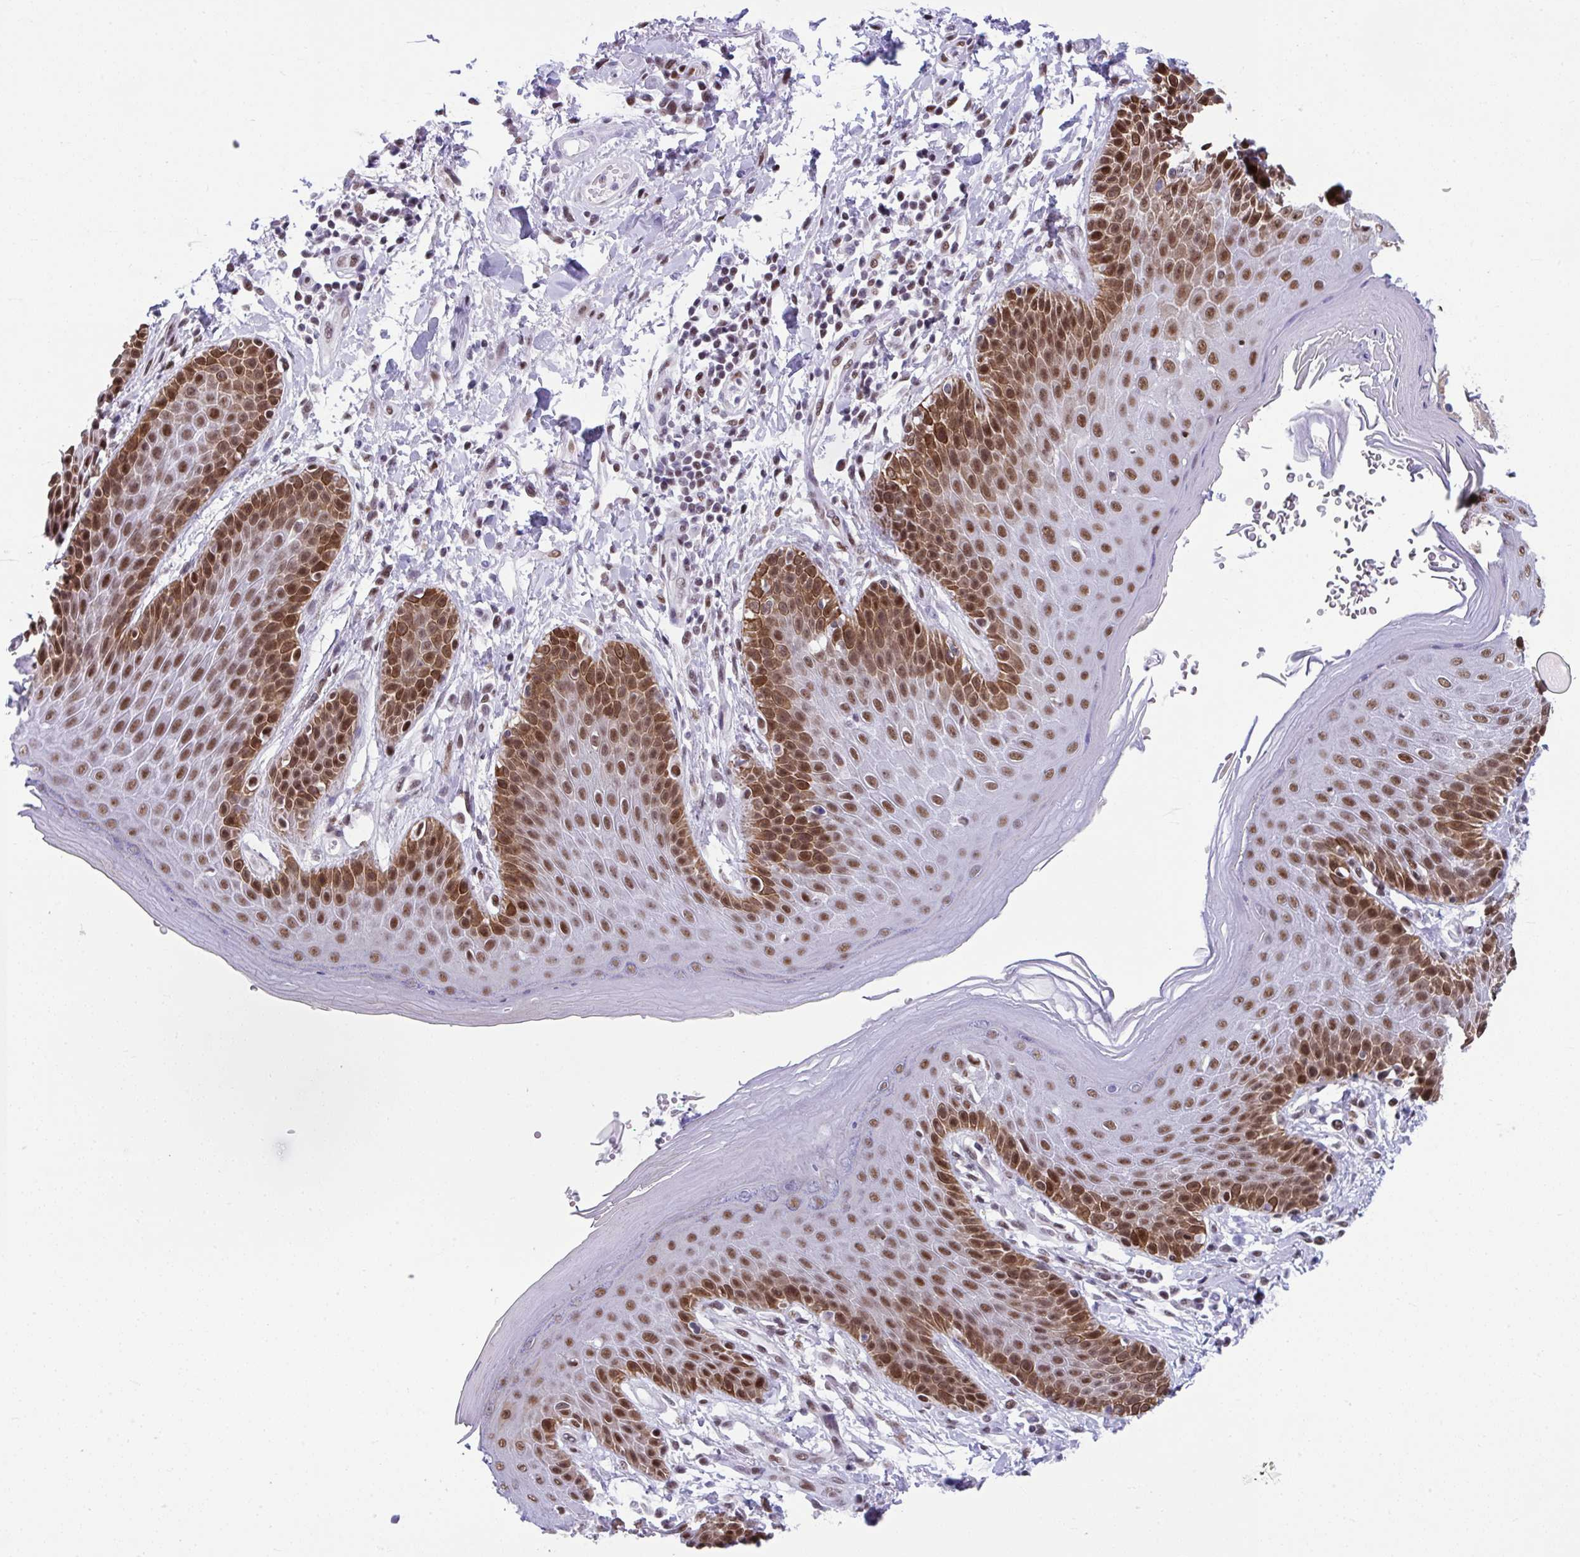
{"staining": {"intensity": "strong", "quantity": ">75%", "location": "nuclear"}, "tissue": "skin", "cell_type": "Epidermal cells", "image_type": "normal", "snomed": [{"axis": "morphology", "description": "Normal tissue, NOS"}, {"axis": "topography", "description": "Peripheral nerve tissue"}], "caption": "Immunohistochemistry photomicrograph of unremarkable skin stained for a protein (brown), which displays high levels of strong nuclear expression in about >75% of epidermal cells.", "gene": "SLC35C2", "patient": {"sex": "male", "age": 51}}